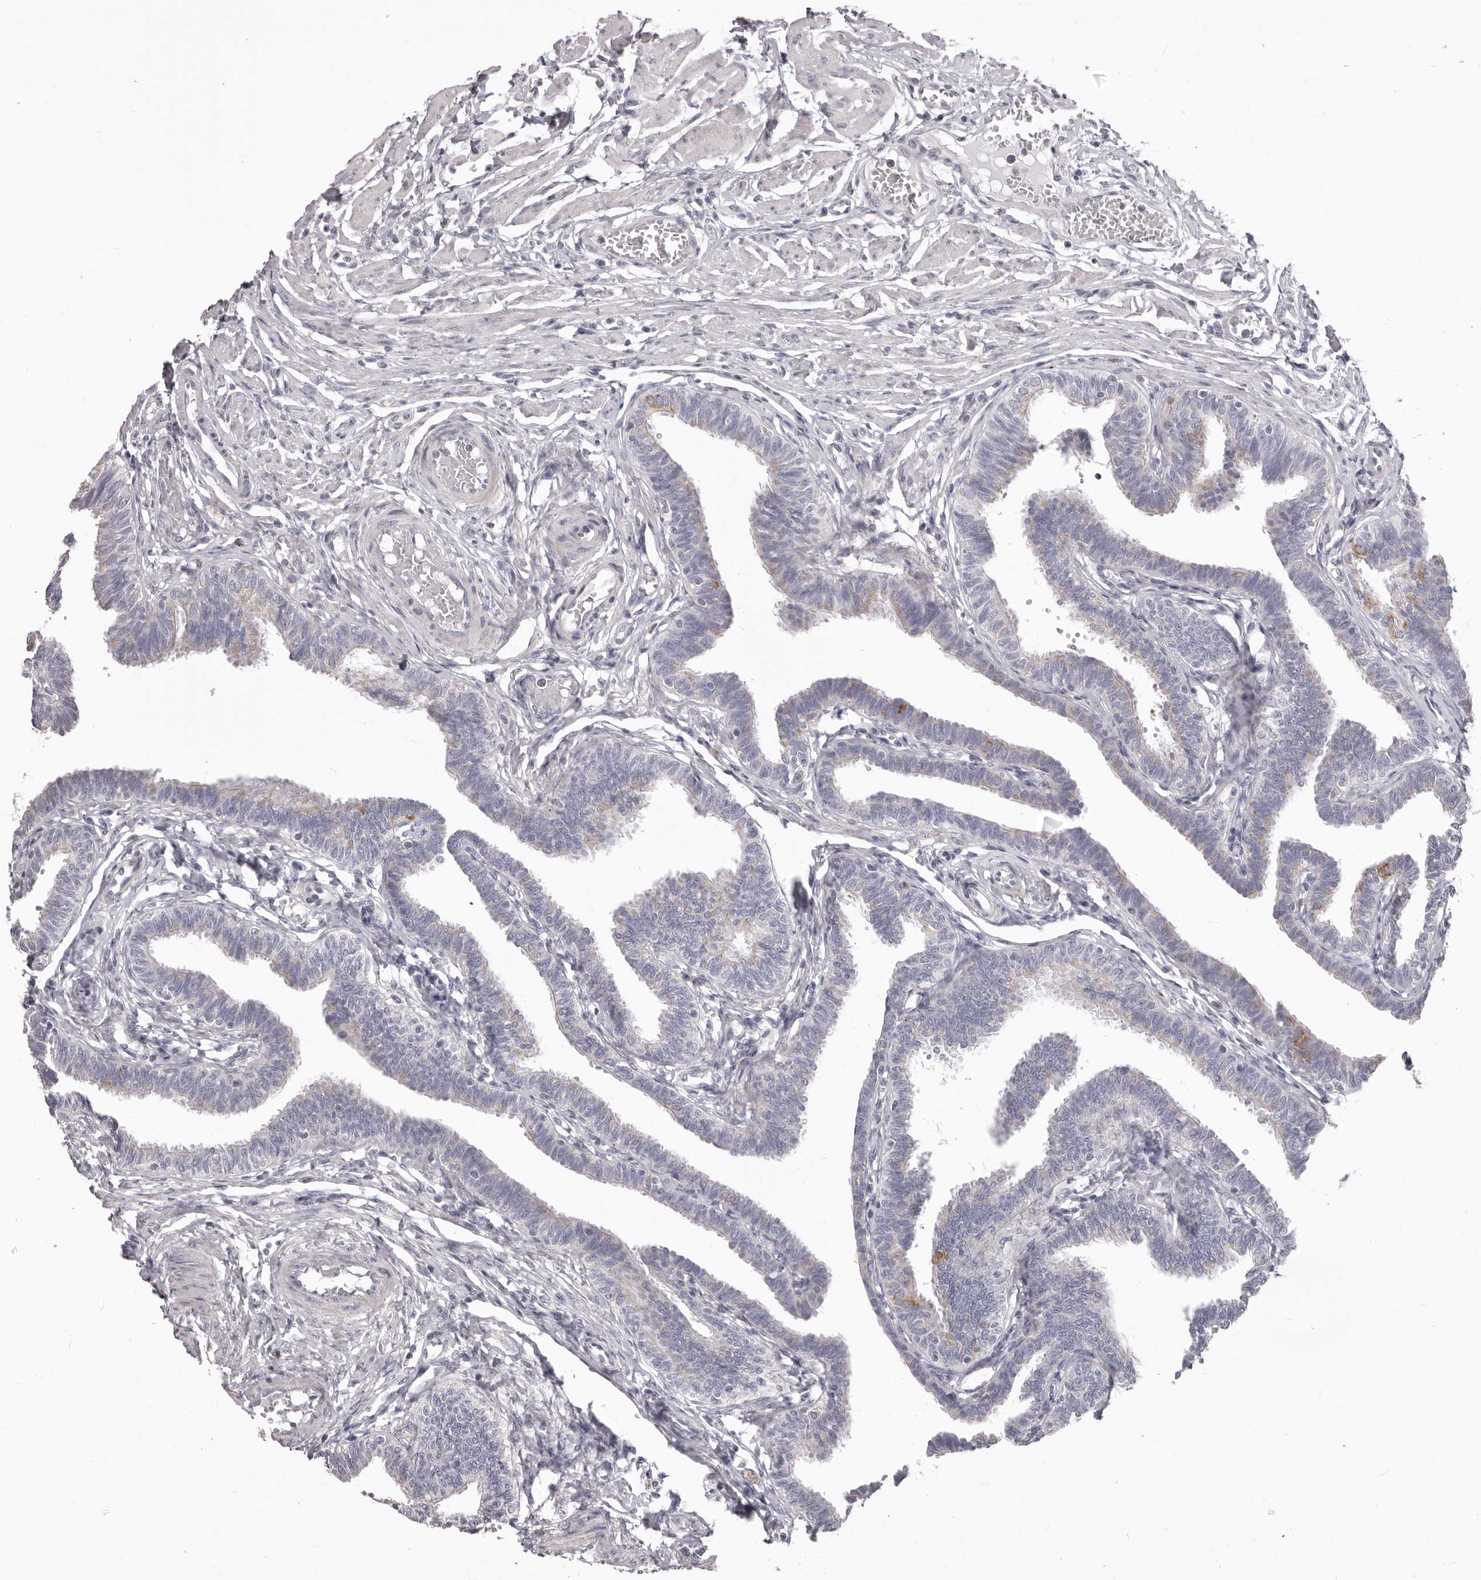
{"staining": {"intensity": "moderate", "quantity": "25%-75%", "location": "cytoplasmic/membranous"}, "tissue": "fallopian tube", "cell_type": "Glandular cells", "image_type": "normal", "snomed": [{"axis": "morphology", "description": "Normal tissue, NOS"}, {"axis": "topography", "description": "Fallopian tube"}, {"axis": "topography", "description": "Ovary"}], "caption": "About 25%-75% of glandular cells in normal human fallopian tube exhibit moderate cytoplasmic/membranous protein staining as visualized by brown immunohistochemical staining.", "gene": "PRMT2", "patient": {"sex": "female", "age": 23}}